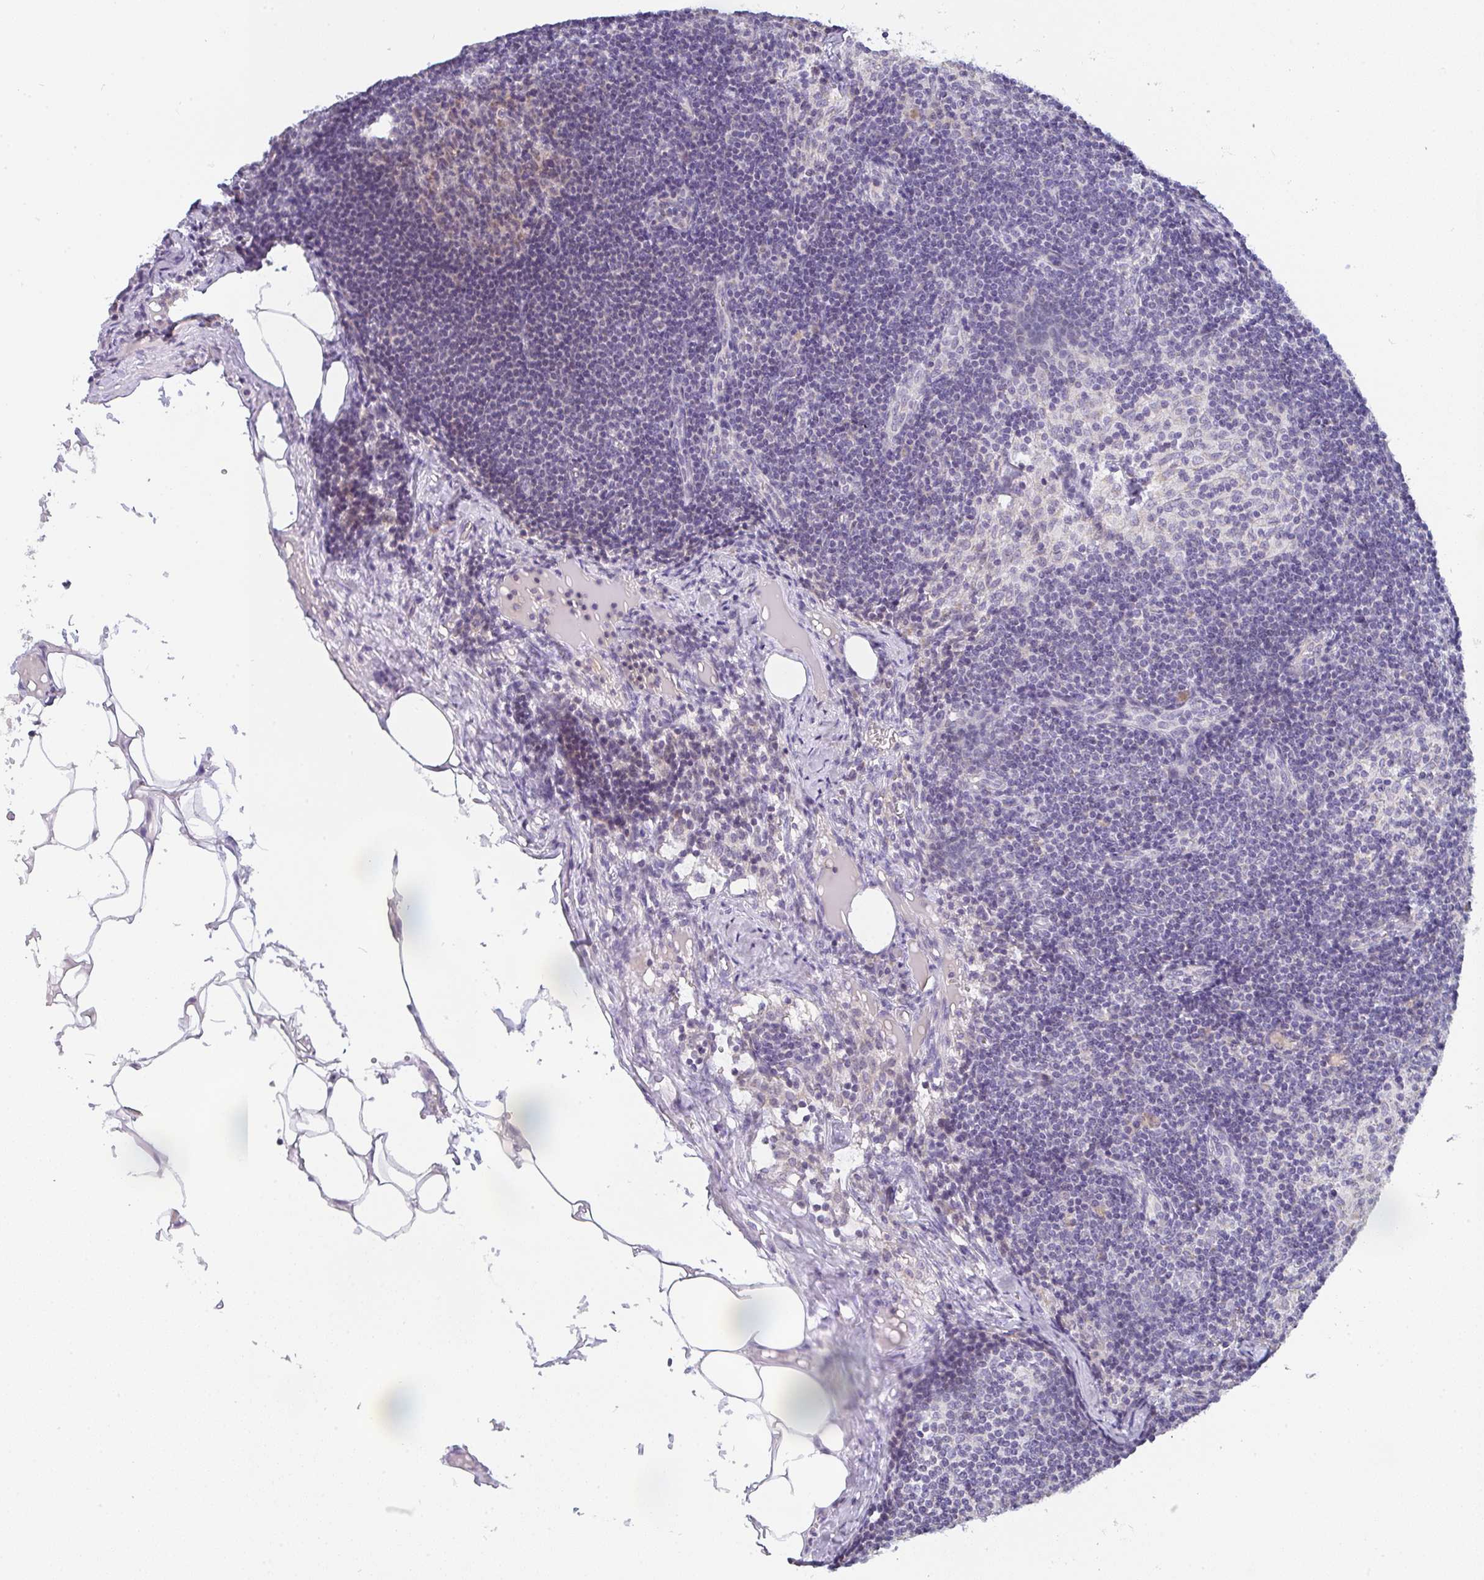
{"staining": {"intensity": "weak", "quantity": "<25%", "location": "cytoplasmic/membranous"}, "tissue": "lymph node", "cell_type": "Germinal center cells", "image_type": "normal", "snomed": [{"axis": "morphology", "description": "Normal tissue, NOS"}, {"axis": "topography", "description": "Lymph node"}], "caption": "Germinal center cells show no significant expression in normal lymph node. (Brightfield microscopy of DAB IHC at high magnification).", "gene": "CACNA1S", "patient": {"sex": "female", "age": 31}}